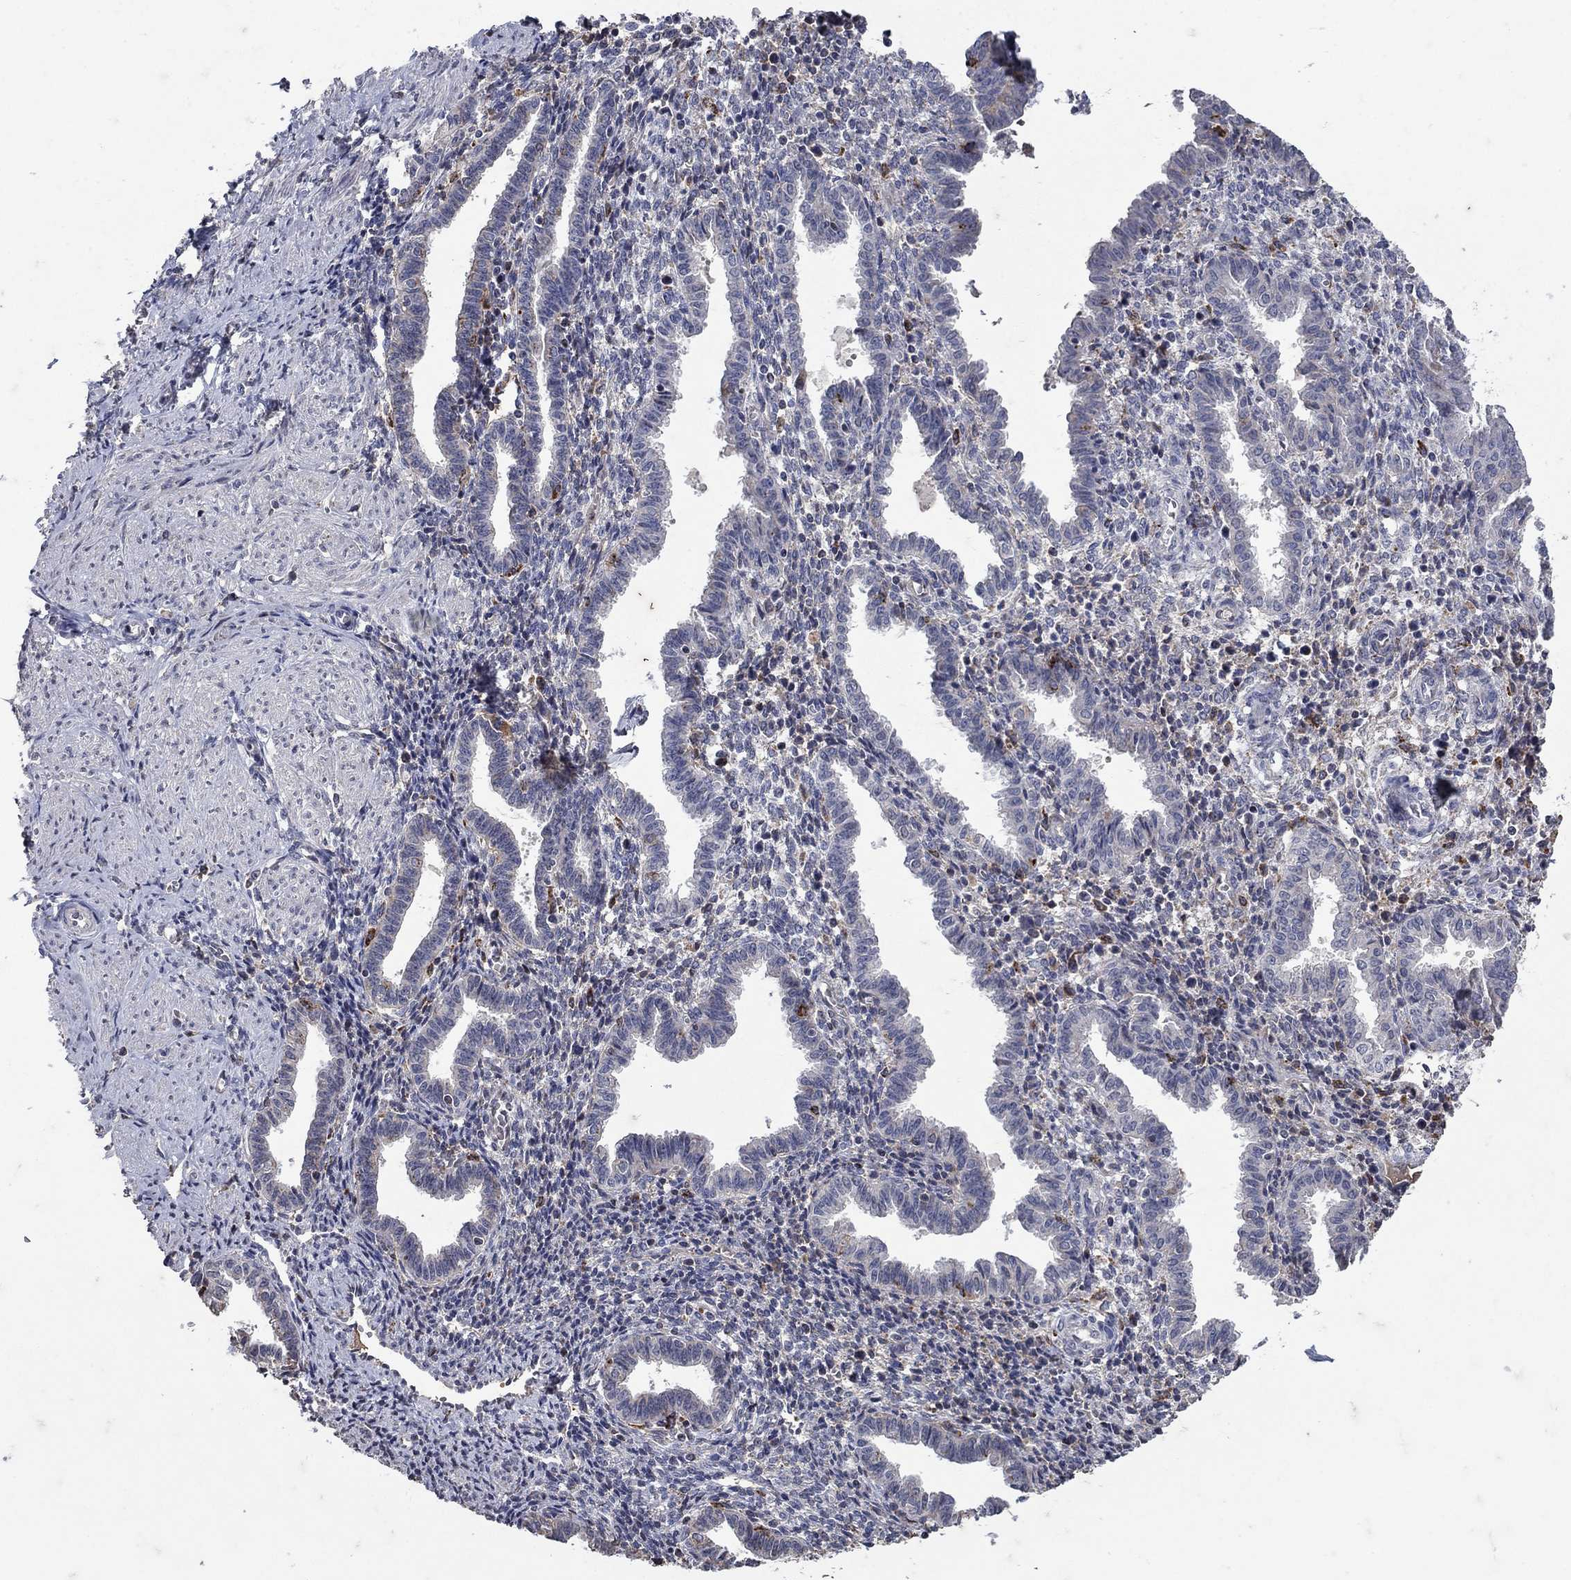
{"staining": {"intensity": "negative", "quantity": "none", "location": "none"}, "tissue": "endometrium", "cell_type": "Cells in endometrial stroma", "image_type": "normal", "snomed": [{"axis": "morphology", "description": "Normal tissue, NOS"}, {"axis": "topography", "description": "Endometrium"}], "caption": "IHC photomicrograph of benign endometrium: endometrium stained with DAB shows no significant protein positivity in cells in endometrial stroma.", "gene": "NPC2", "patient": {"sex": "female", "age": 37}}